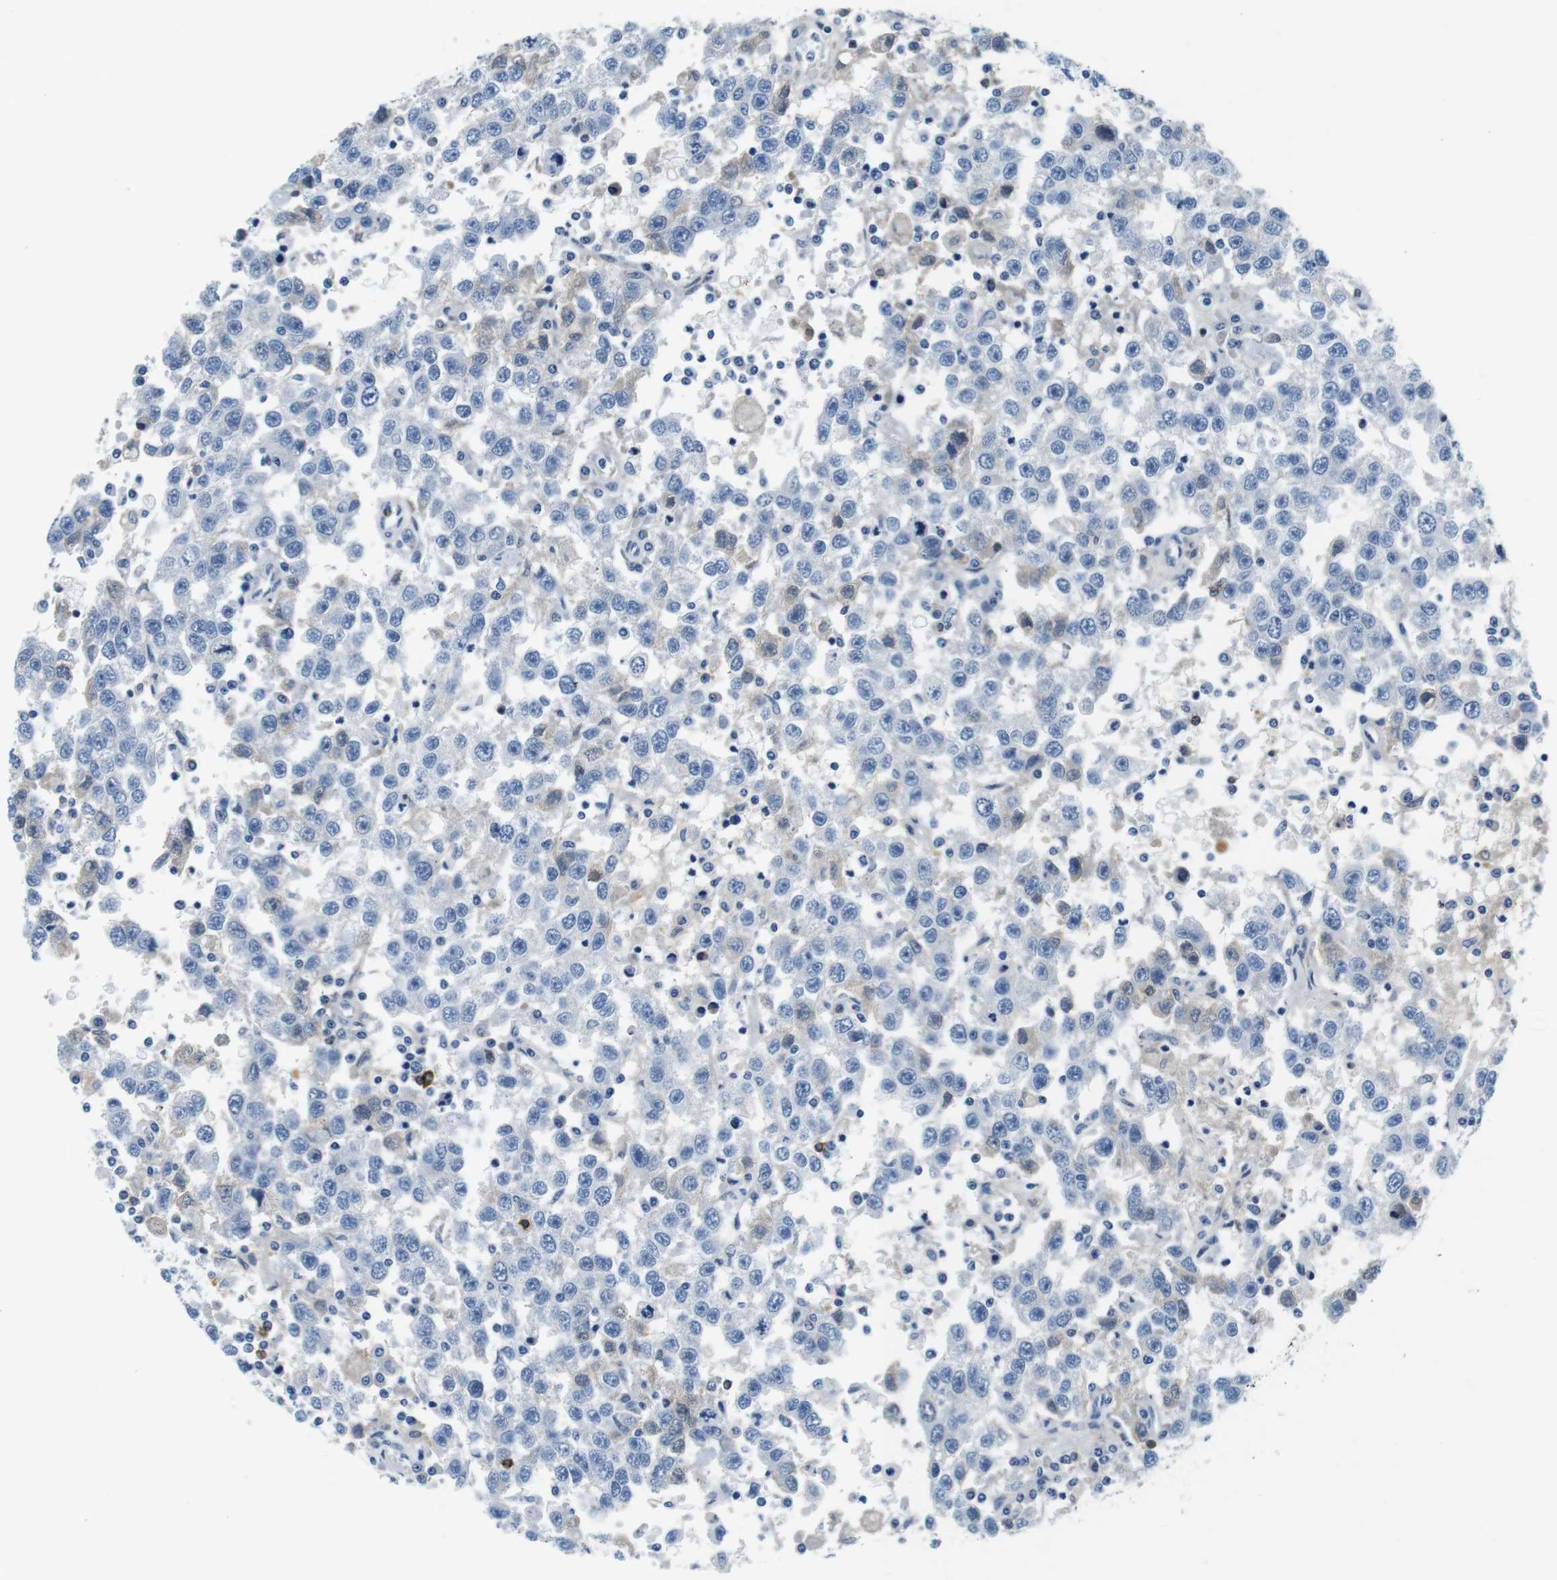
{"staining": {"intensity": "negative", "quantity": "none", "location": "none"}, "tissue": "testis cancer", "cell_type": "Tumor cells", "image_type": "cancer", "snomed": [{"axis": "morphology", "description": "Seminoma, NOS"}, {"axis": "topography", "description": "Testis"}], "caption": "DAB (3,3'-diaminobenzidine) immunohistochemical staining of testis cancer exhibits no significant positivity in tumor cells. (DAB immunohistochemistry (IHC) visualized using brightfield microscopy, high magnification).", "gene": "IGHD", "patient": {"sex": "male", "age": 41}}